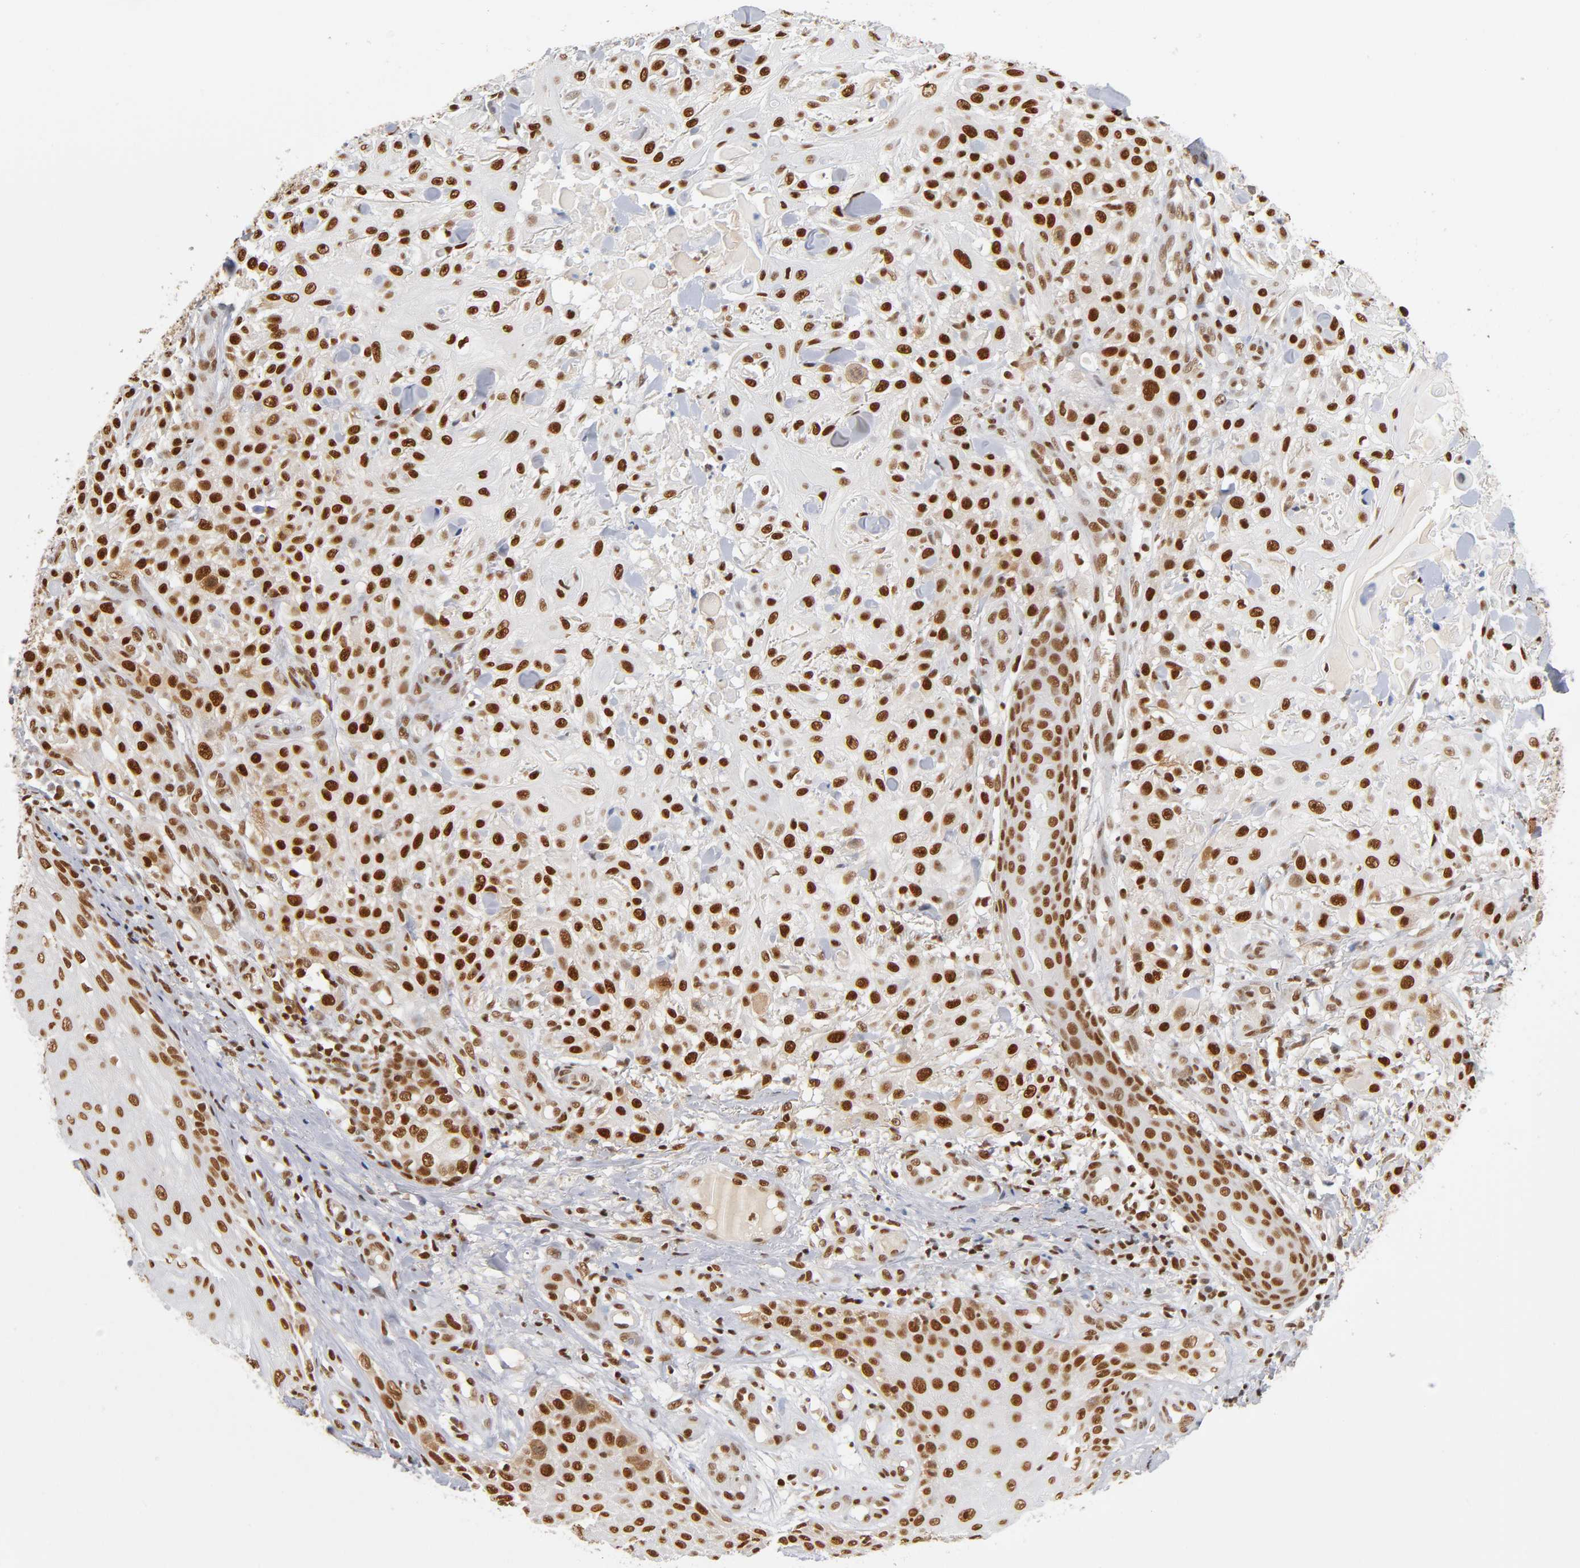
{"staining": {"intensity": "strong", "quantity": ">75%", "location": "nuclear"}, "tissue": "skin cancer", "cell_type": "Tumor cells", "image_type": "cancer", "snomed": [{"axis": "morphology", "description": "Squamous cell carcinoma, NOS"}, {"axis": "topography", "description": "Skin"}], "caption": "IHC staining of skin squamous cell carcinoma, which reveals high levels of strong nuclear expression in about >75% of tumor cells indicating strong nuclear protein expression. The staining was performed using DAB (brown) for protein detection and nuclei were counterstained in hematoxylin (blue).", "gene": "ILKAP", "patient": {"sex": "female", "age": 42}}